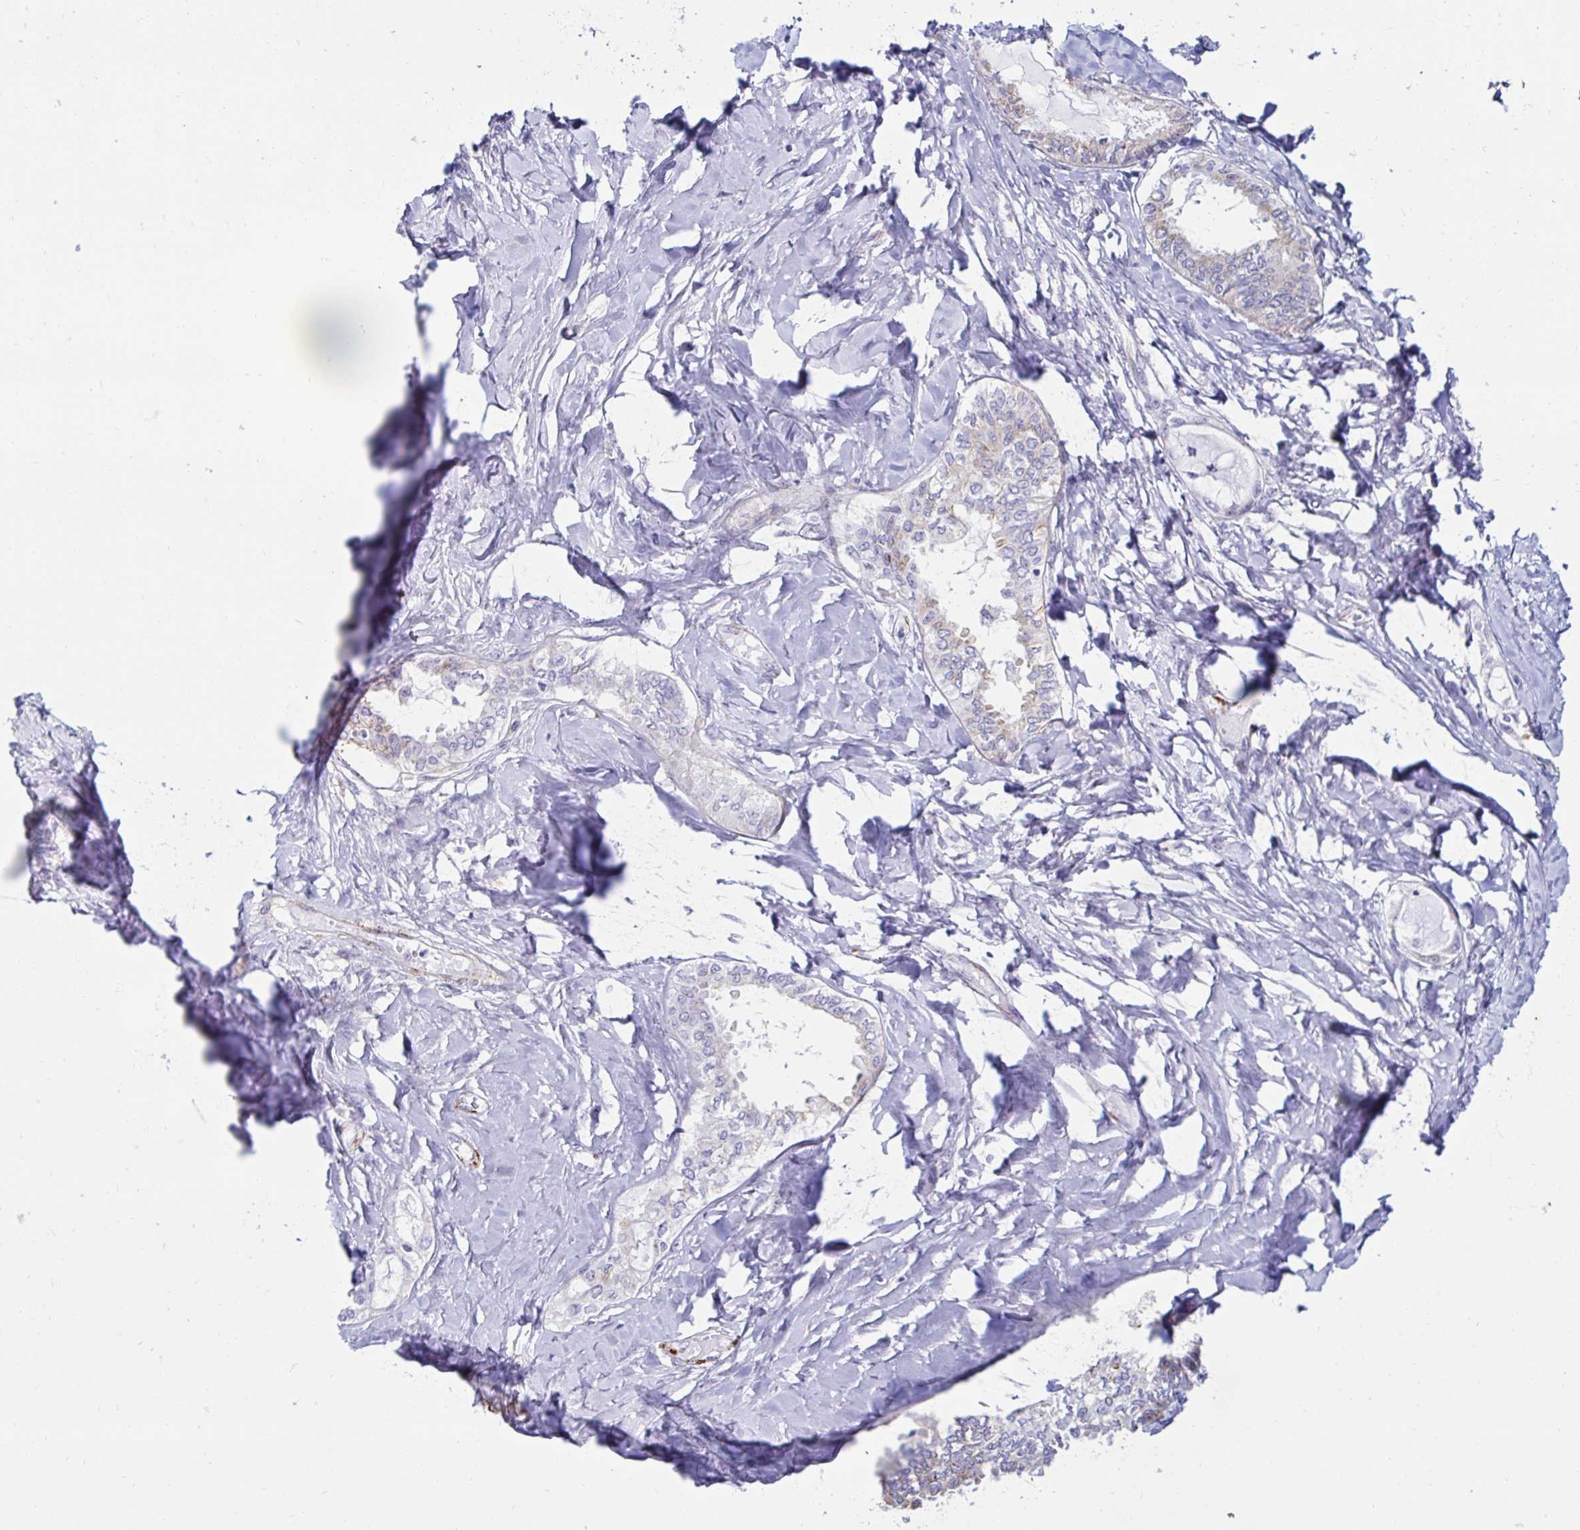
{"staining": {"intensity": "negative", "quantity": "none", "location": "none"}, "tissue": "ovarian cancer", "cell_type": "Tumor cells", "image_type": "cancer", "snomed": [{"axis": "morphology", "description": "Carcinoma, endometroid"}, {"axis": "topography", "description": "Ovary"}], "caption": "A photomicrograph of ovarian endometroid carcinoma stained for a protein reveals no brown staining in tumor cells.", "gene": "ANKRD62", "patient": {"sex": "female", "age": 70}}